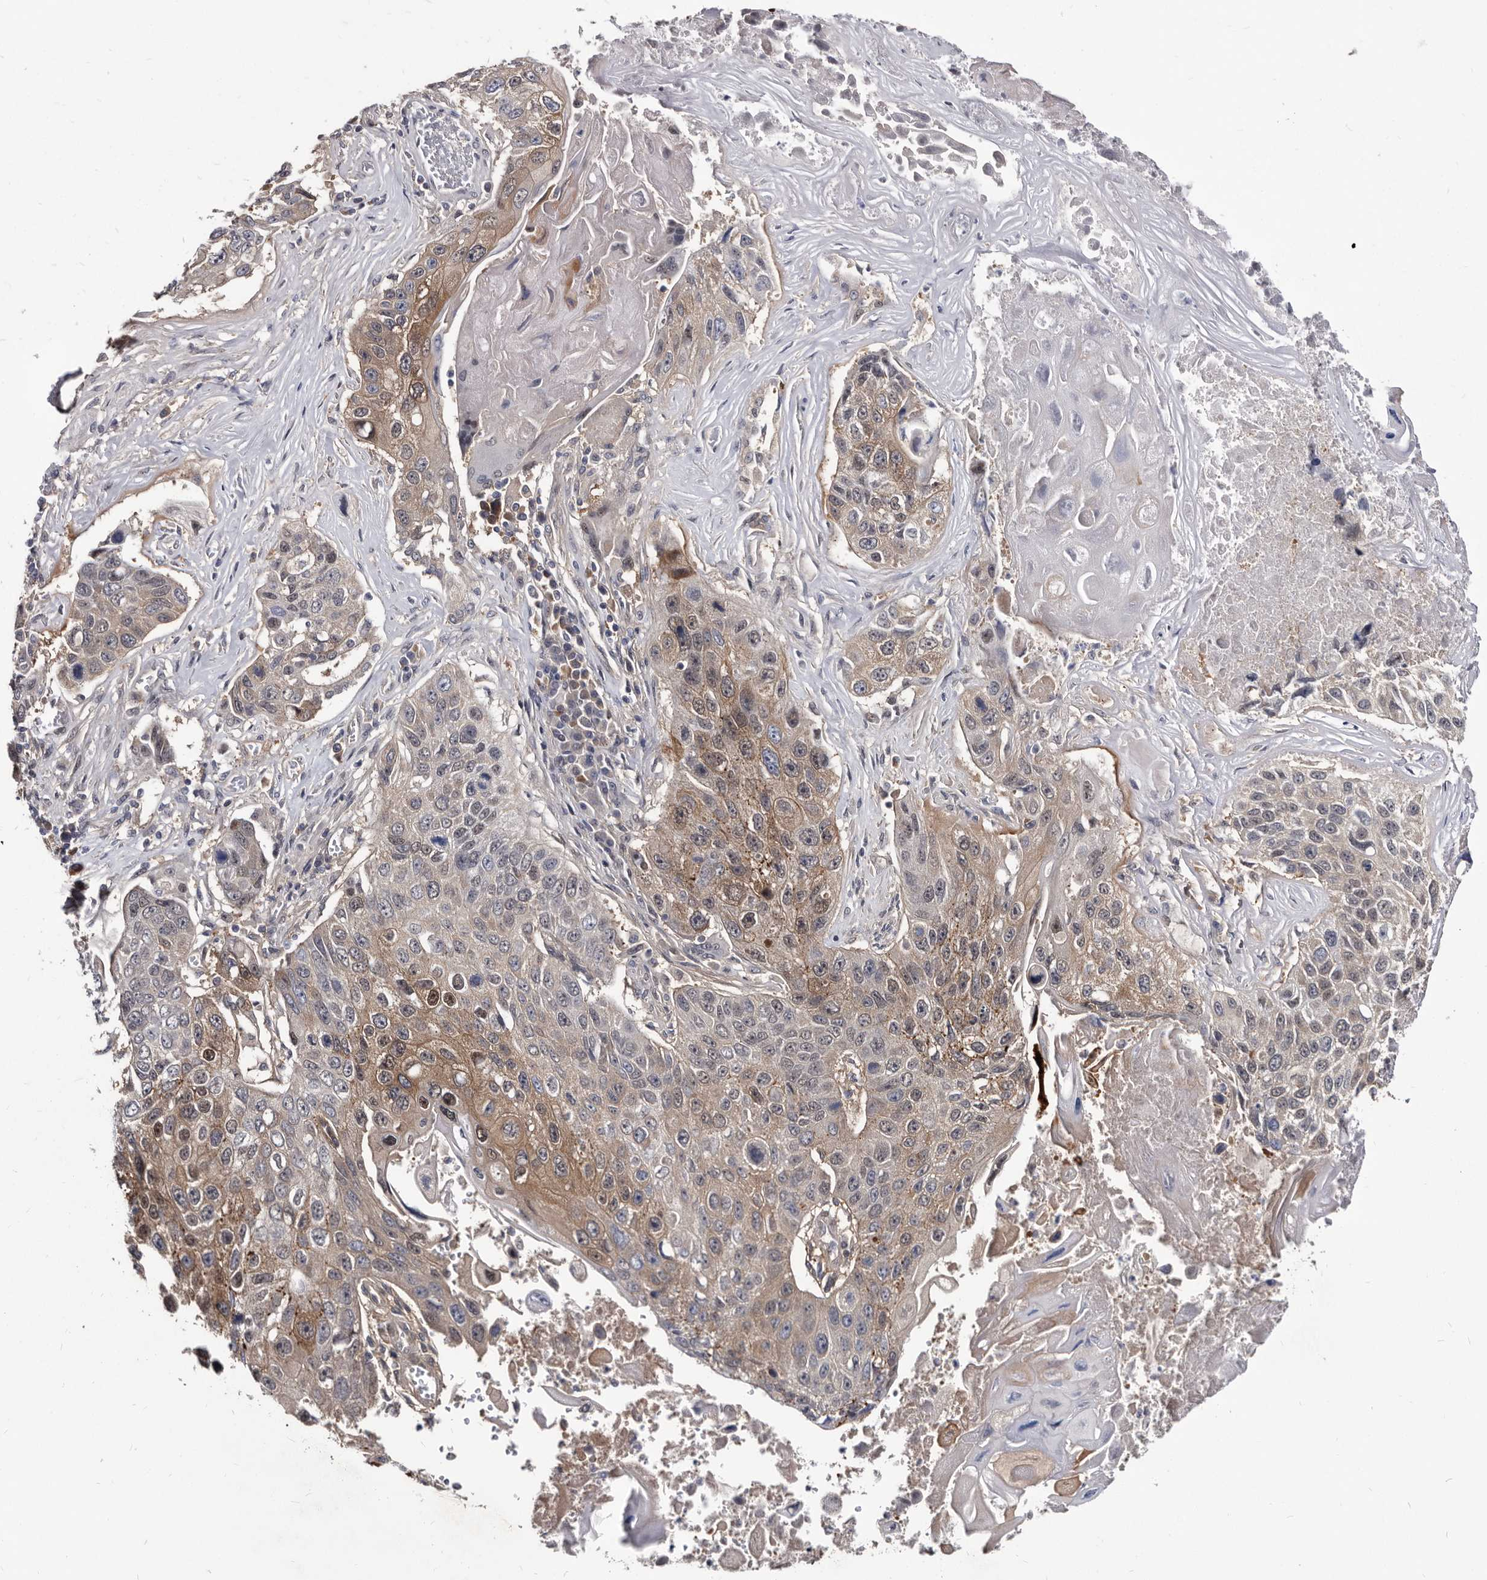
{"staining": {"intensity": "weak", "quantity": "25%-75%", "location": "cytoplasmic/membranous"}, "tissue": "lung cancer", "cell_type": "Tumor cells", "image_type": "cancer", "snomed": [{"axis": "morphology", "description": "Squamous cell carcinoma, NOS"}, {"axis": "topography", "description": "Lung"}], "caption": "There is low levels of weak cytoplasmic/membranous positivity in tumor cells of squamous cell carcinoma (lung), as demonstrated by immunohistochemical staining (brown color).", "gene": "ABCF2", "patient": {"sex": "male", "age": 61}}